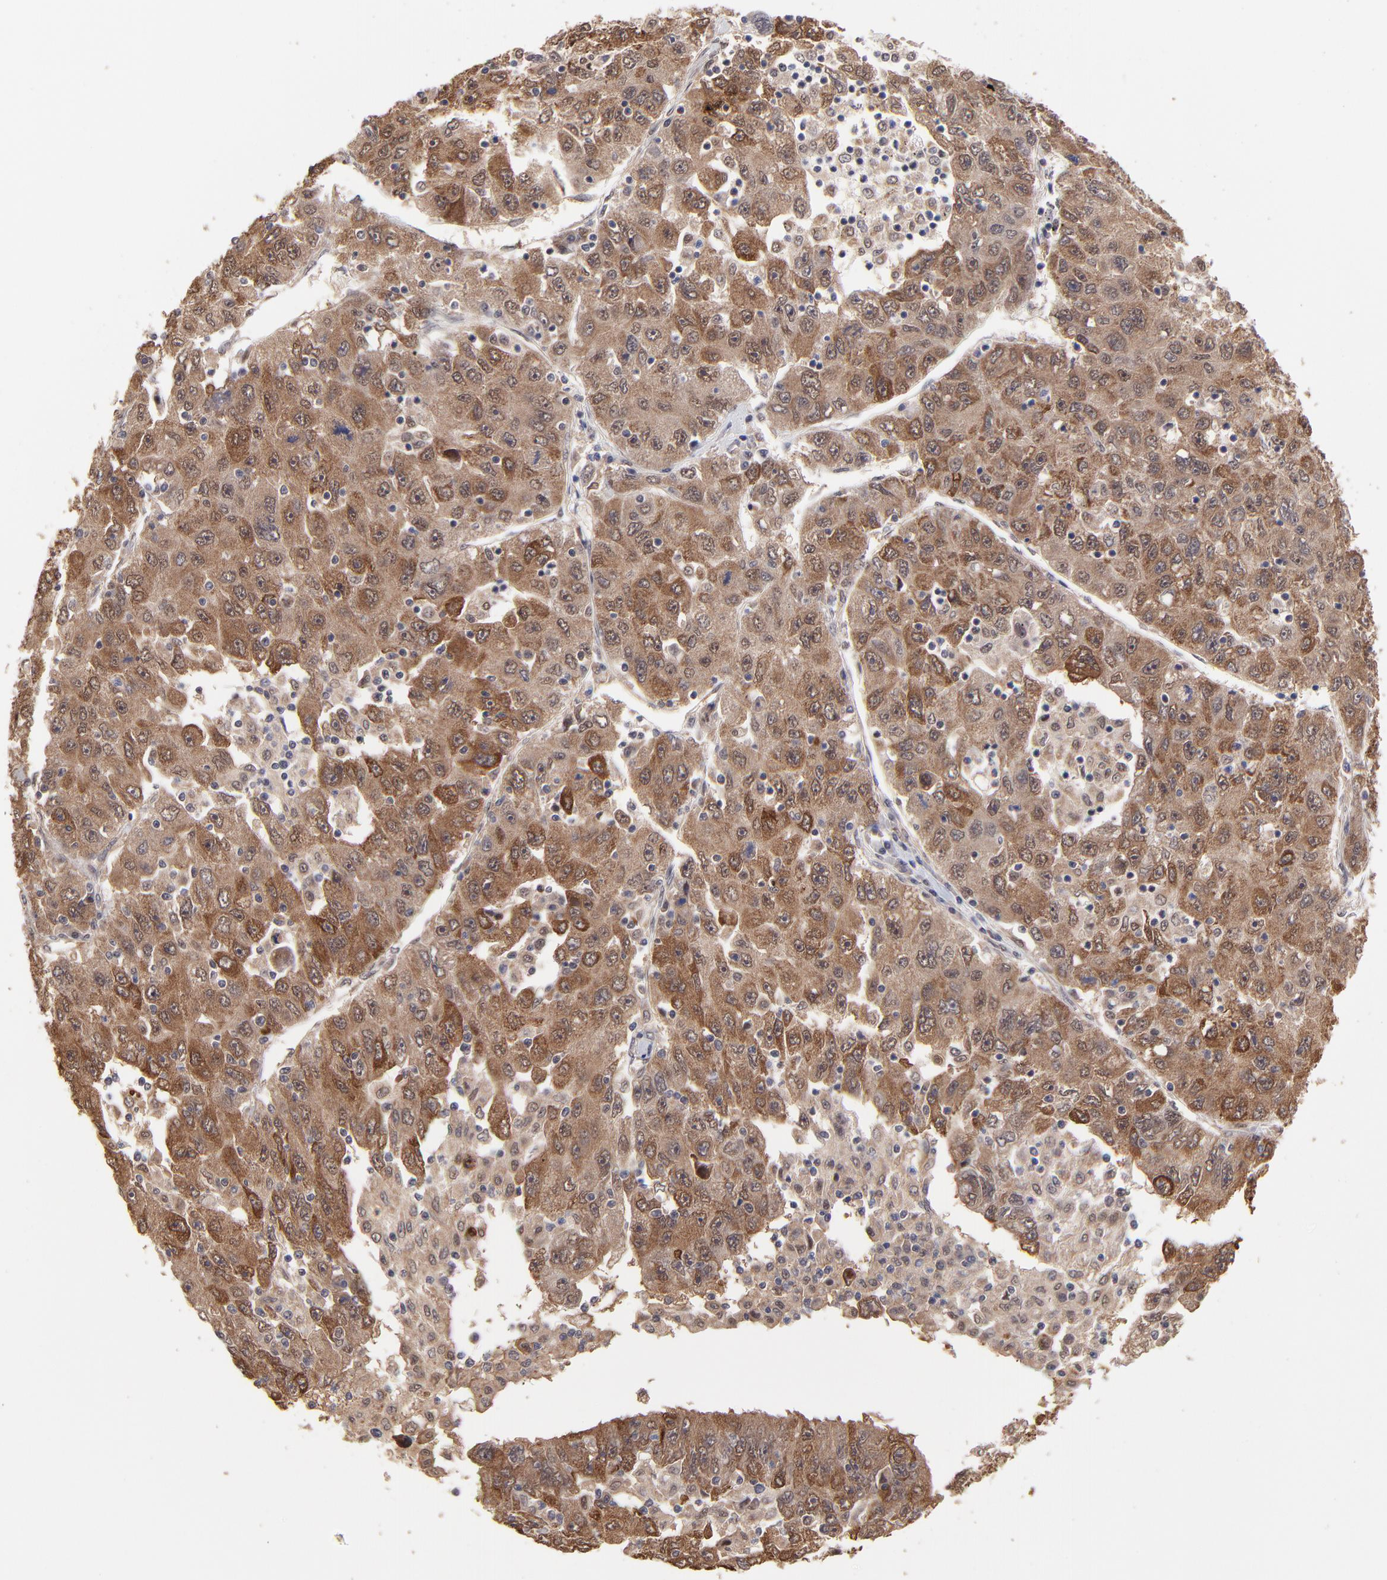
{"staining": {"intensity": "moderate", "quantity": ">75%", "location": "cytoplasmic/membranous"}, "tissue": "liver cancer", "cell_type": "Tumor cells", "image_type": "cancer", "snomed": [{"axis": "morphology", "description": "Carcinoma, Hepatocellular, NOS"}, {"axis": "topography", "description": "Liver"}], "caption": "IHC (DAB) staining of human liver hepatocellular carcinoma exhibits moderate cytoplasmic/membranous protein expression in approximately >75% of tumor cells. (brown staining indicates protein expression, while blue staining denotes nuclei).", "gene": "PSMD14", "patient": {"sex": "male", "age": 49}}